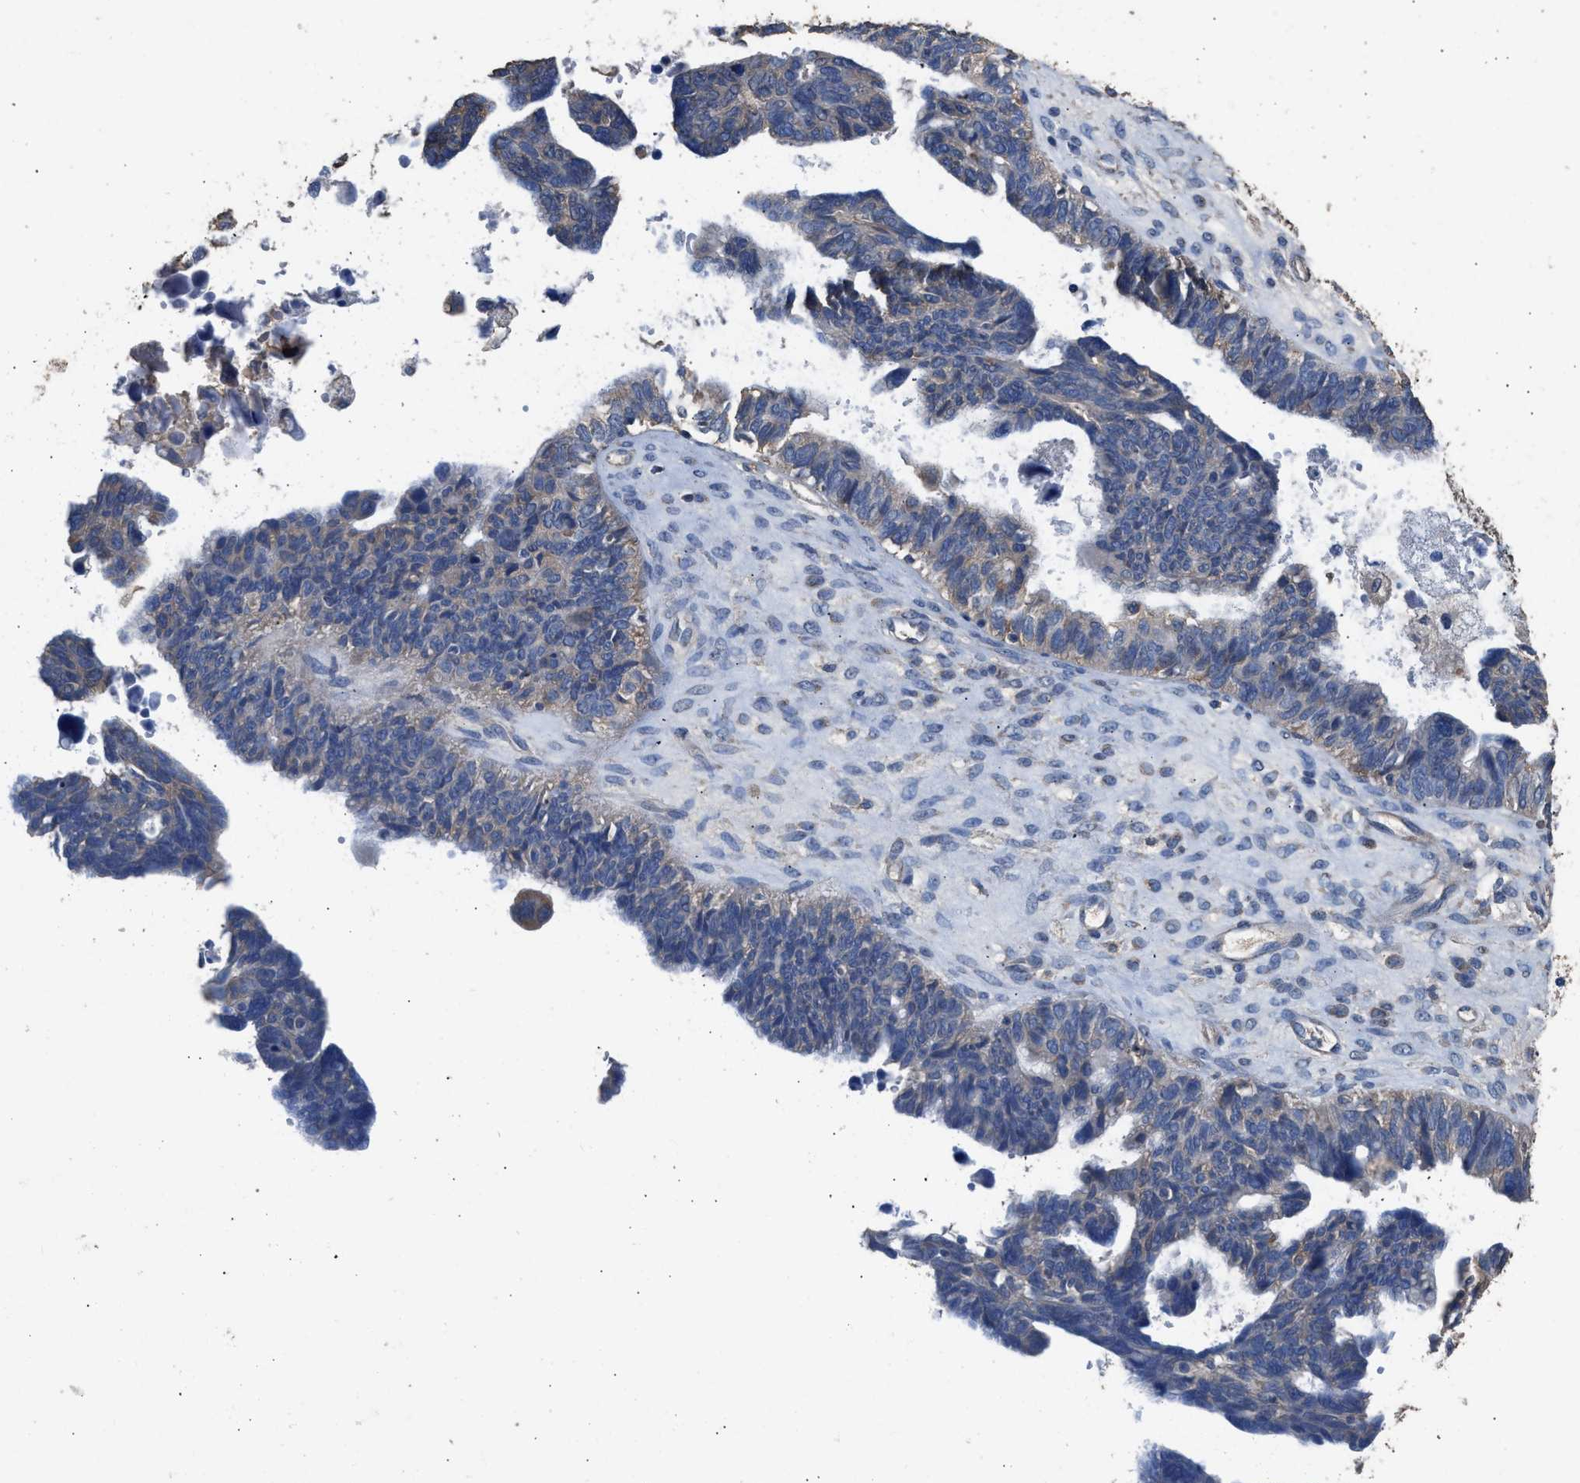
{"staining": {"intensity": "weak", "quantity": "<25%", "location": "cytoplasmic/membranous"}, "tissue": "ovarian cancer", "cell_type": "Tumor cells", "image_type": "cancer", "snomed": [{"axis": "morphology", "description": "Cystadenocarcinoma, serous, NOS"}, {"axis": "topography", "description": "Ovary"}], "caption": "IHC image of ovarian serous cystadenocarcinoma stained for a protein (brown), which reveals no expression in tumor cells.", "gene": "ITSN1", "patient": {"sex": "female", "age": 79}}